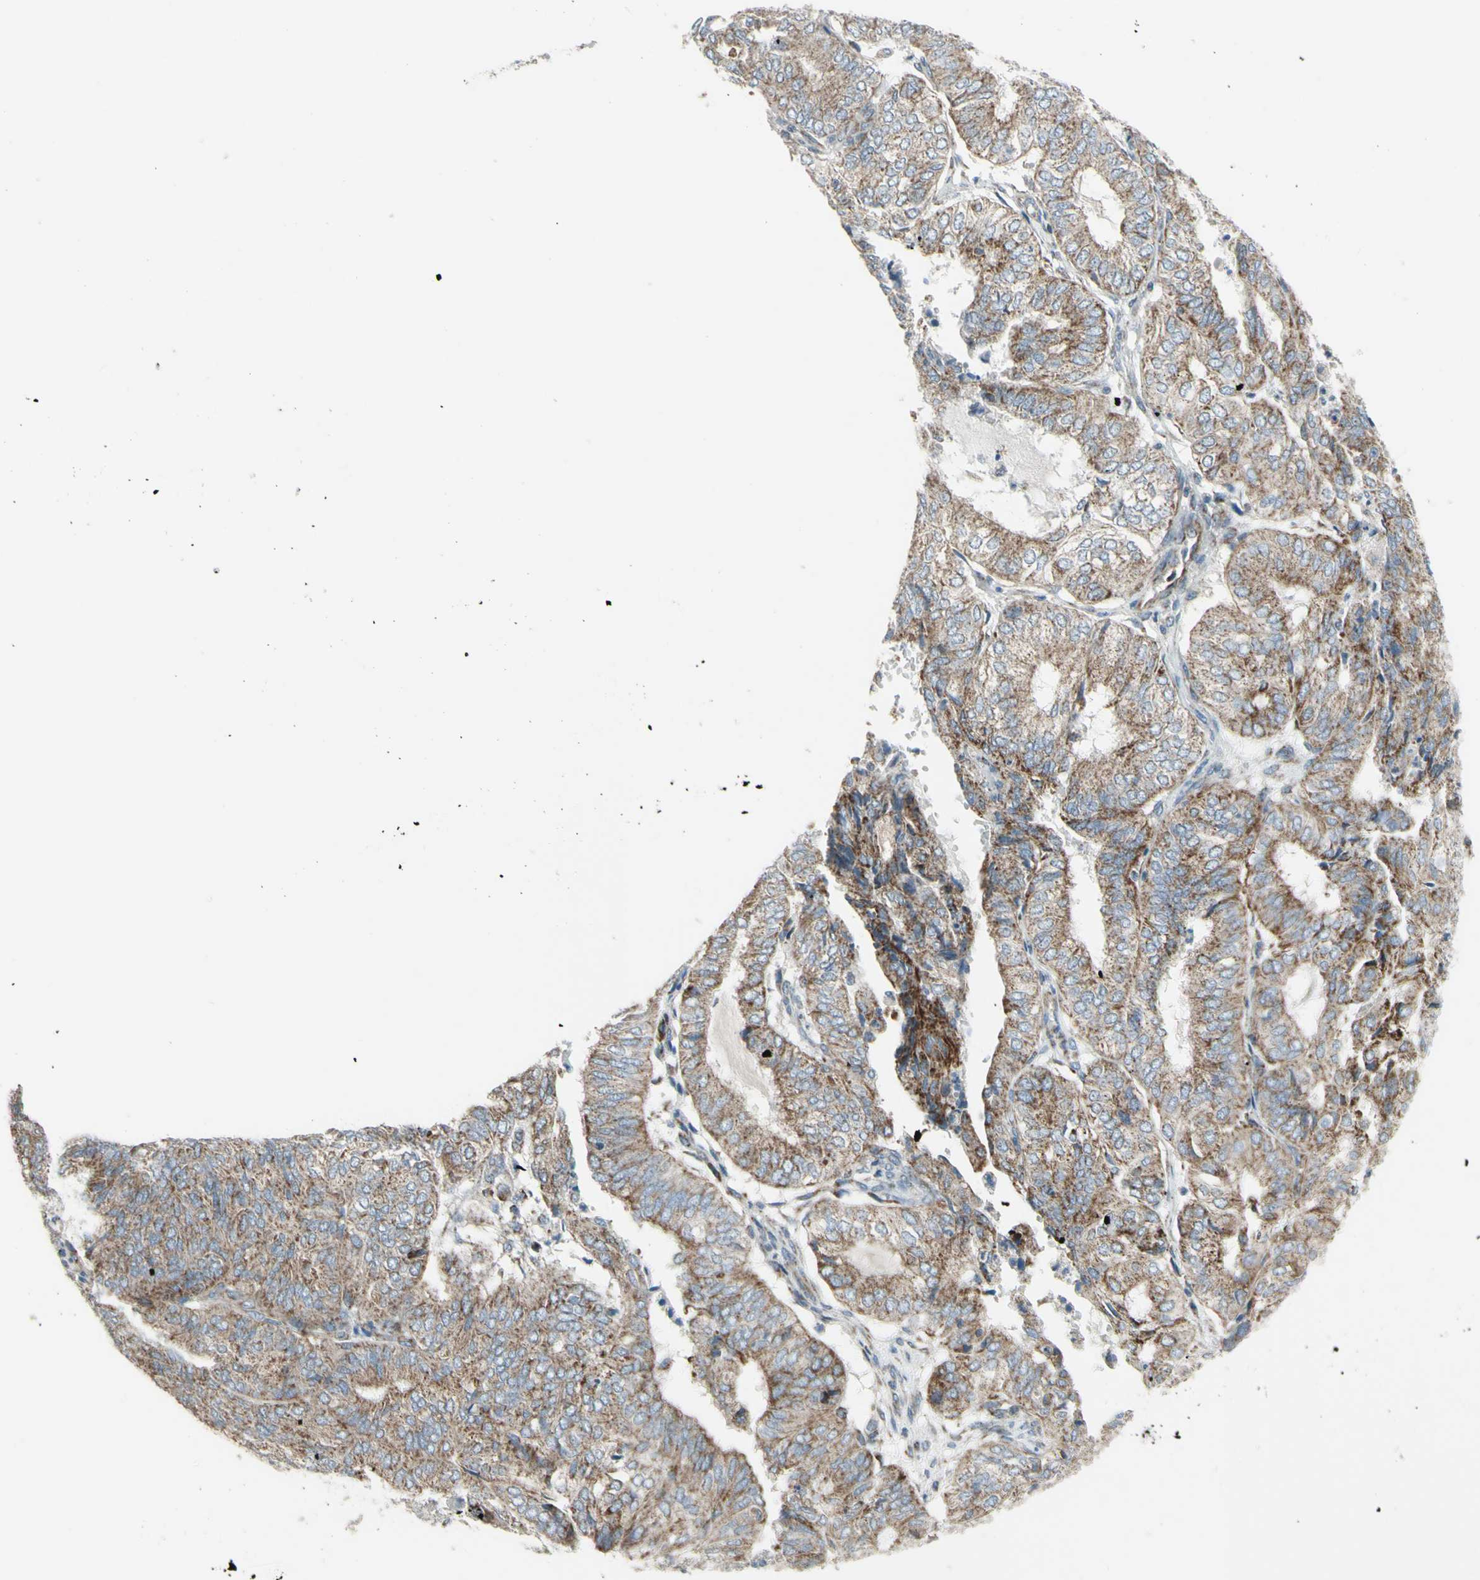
{"staining": {"intensity": "weak", "quantity": ">75%", "location": "cytoplasmic/membranous"}, "tissue": "endometrial cancer", "cell_type": "Tumor cells", "image_type": "cancer", "snomed": [{"axis": "morphology", "description": "Adenocarcinoma, NOS"}, {"axis": "topography", "description": "Uterus"}], "caption": "Immunohistochemical staining of human endometrial adenocarcinoma displays low levels of weak cytoplasmic/membranous protein positivity in approximately >75% of tumor cells.", "gene": "FAM171B", "patient": {"sex": "female", "age": 60}}